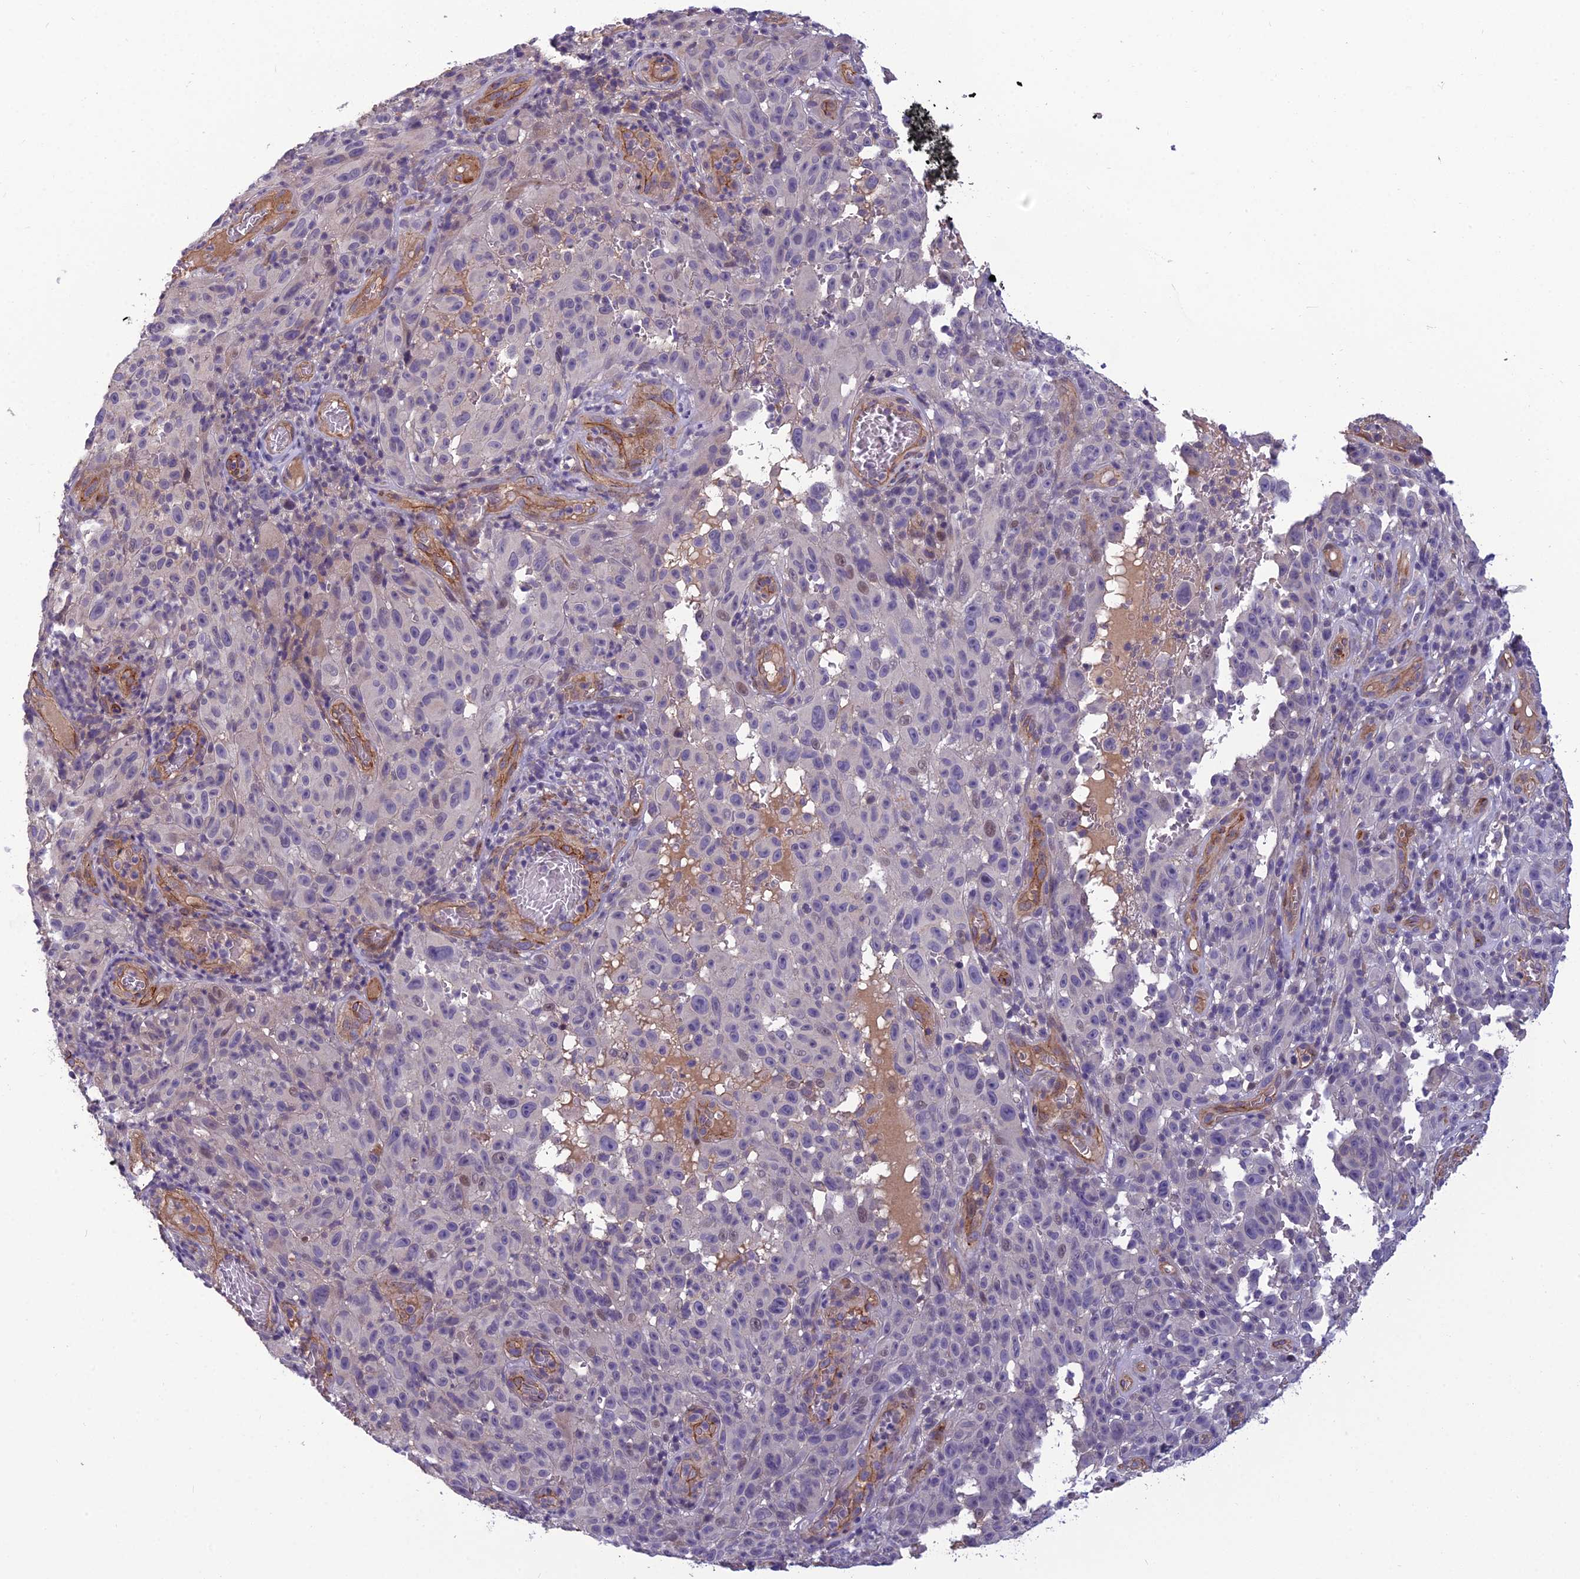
{"staining": {"intensity": "negative", "quantity": "none", "location": "none"}, "tissue": "melanoma", "cell_type": "Tumor cells", "image_type": "cancer", "snomed": [{"axis": "morphology", "description": "Malignant melanoma, NOS"}, {"axis": "topography", "description": "Skin"}], "caption": "Malignant melanoma stained for a protein using immunohistochemistry (IHC) reveals no expression tumor cells.", "gene": "TSPAN15", "patient": {"sex": "female", "age": 82}}